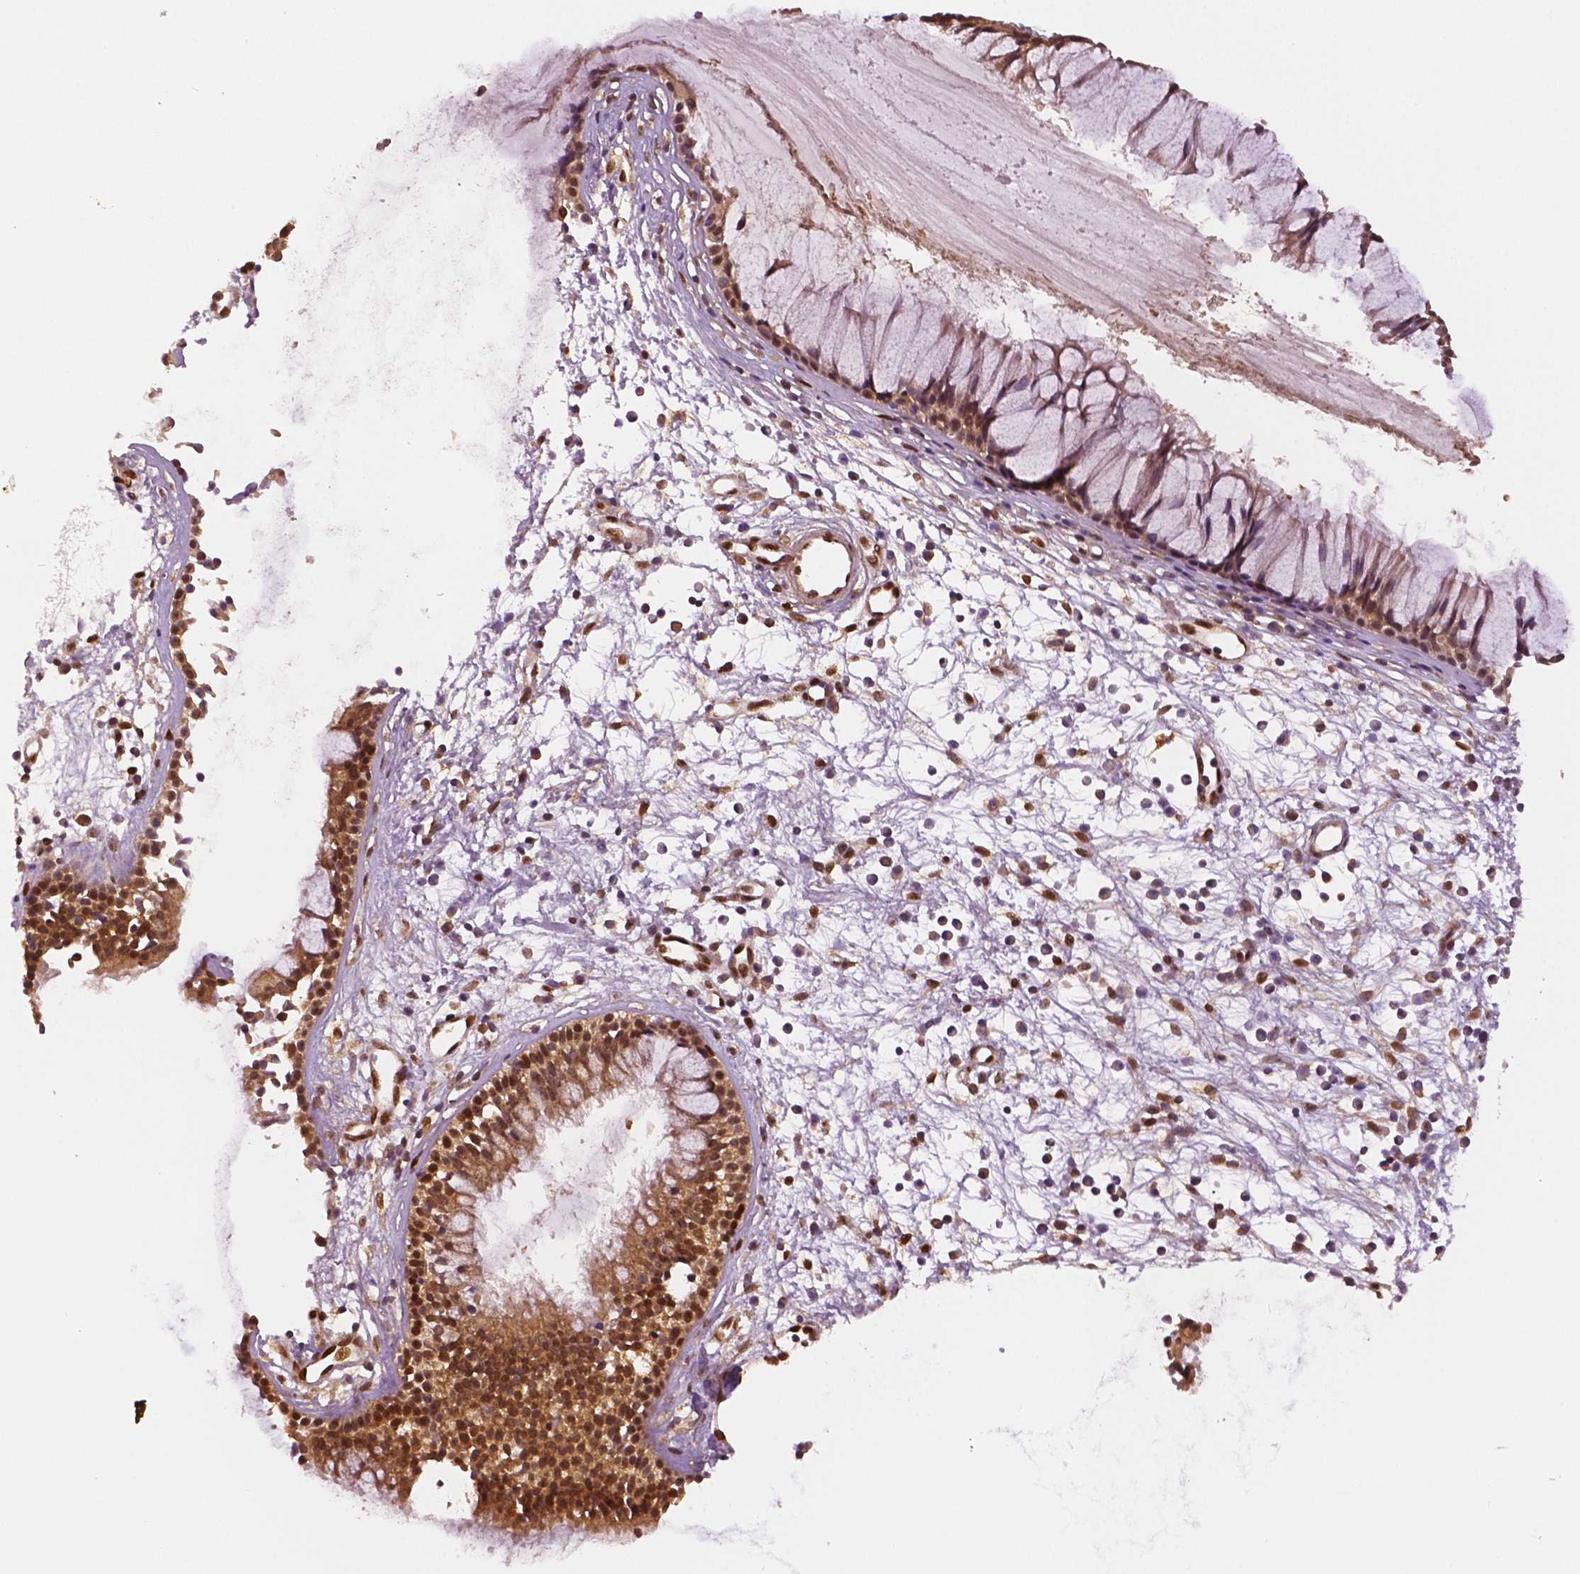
{"staining": {"intensity": "moderate", "quantity": ">75%", "location": "cytoplasmic/membranous,nuclear"}, "tissue": "nasopharynx", "cell_type": "Respiratory epithelial cells", "image_type": "normal", "snomed": [{"axis": "morphology", "description": "Normal tissue, NOS"}, {"axis": "topography", "description": "Nasopharynx"}], "caption": "The image shows a brown stain indicating the presence of a protein in the cytoplasmic/membranous,nuclear of respiratory epithelial cells in nasopharynx.", "gene": "STAT3", "patient": {"sex": "male", "age": 77}}